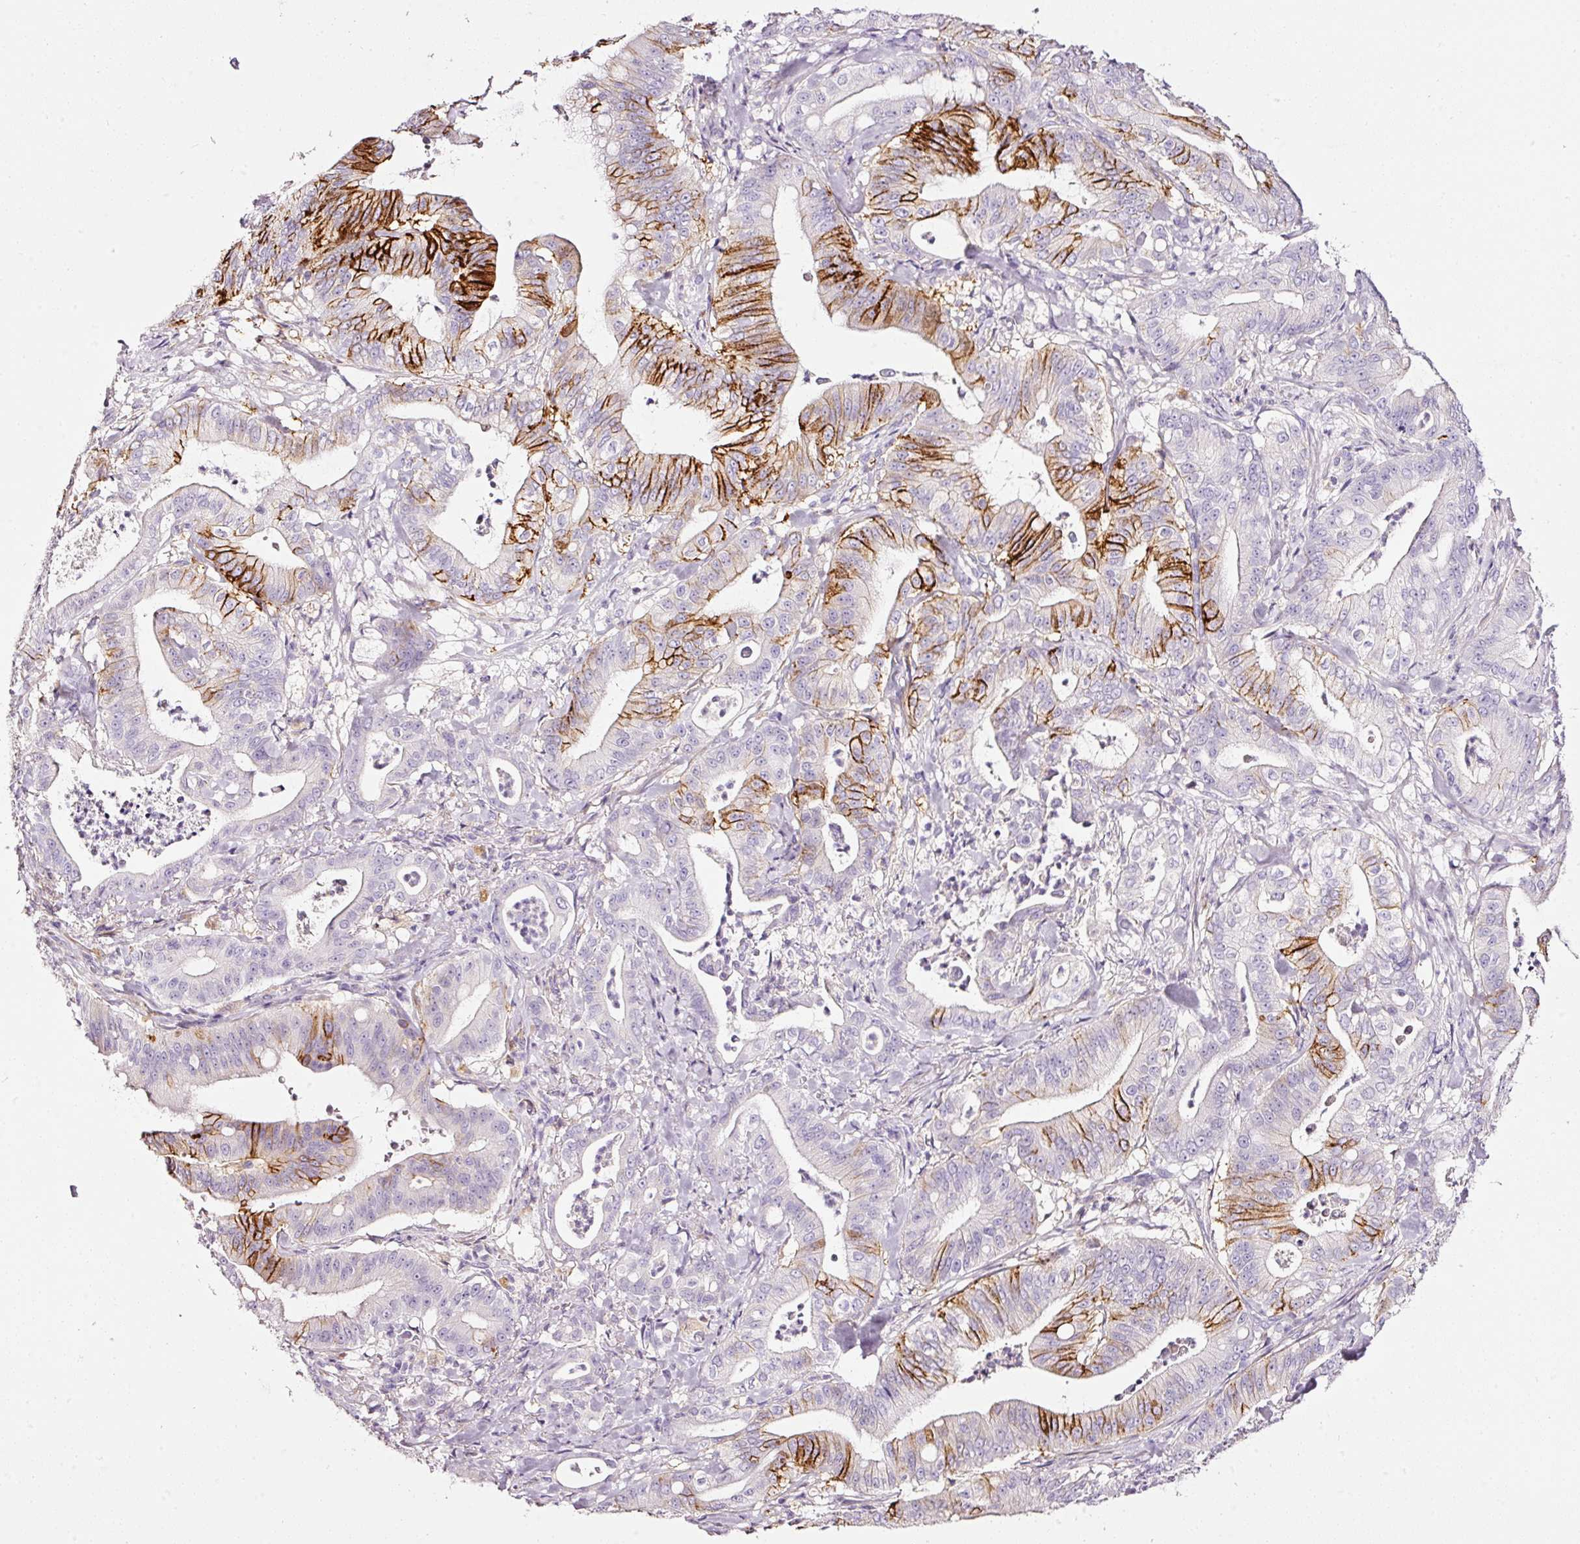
{"staining": {"intensity": "strong", "quantity": "<25%", "location": "cytoplasmic/membranous"}, "tissue": "pancreatic cancer", "cell_type": "Tumor cells", "image_type": "cancer", "snomed": [{"axis": "morphology", "description": "Adenocarcinoma, NOS"}, {"axis": "topography", "description": "Pancreas"}], "caption": "Protein staining demonstrates strong cytoplasmic/membranous expression in about <25% of tumor cells in pancreatic adenocarcinoma. The staining was performed using DAB to visualize the protein expression in brown, while the nuclei were stained in blue with hematoxylin (Magnification: 20x).", "gene": "CYB561A3", "patient": {"sex": "male", "age": 71}}